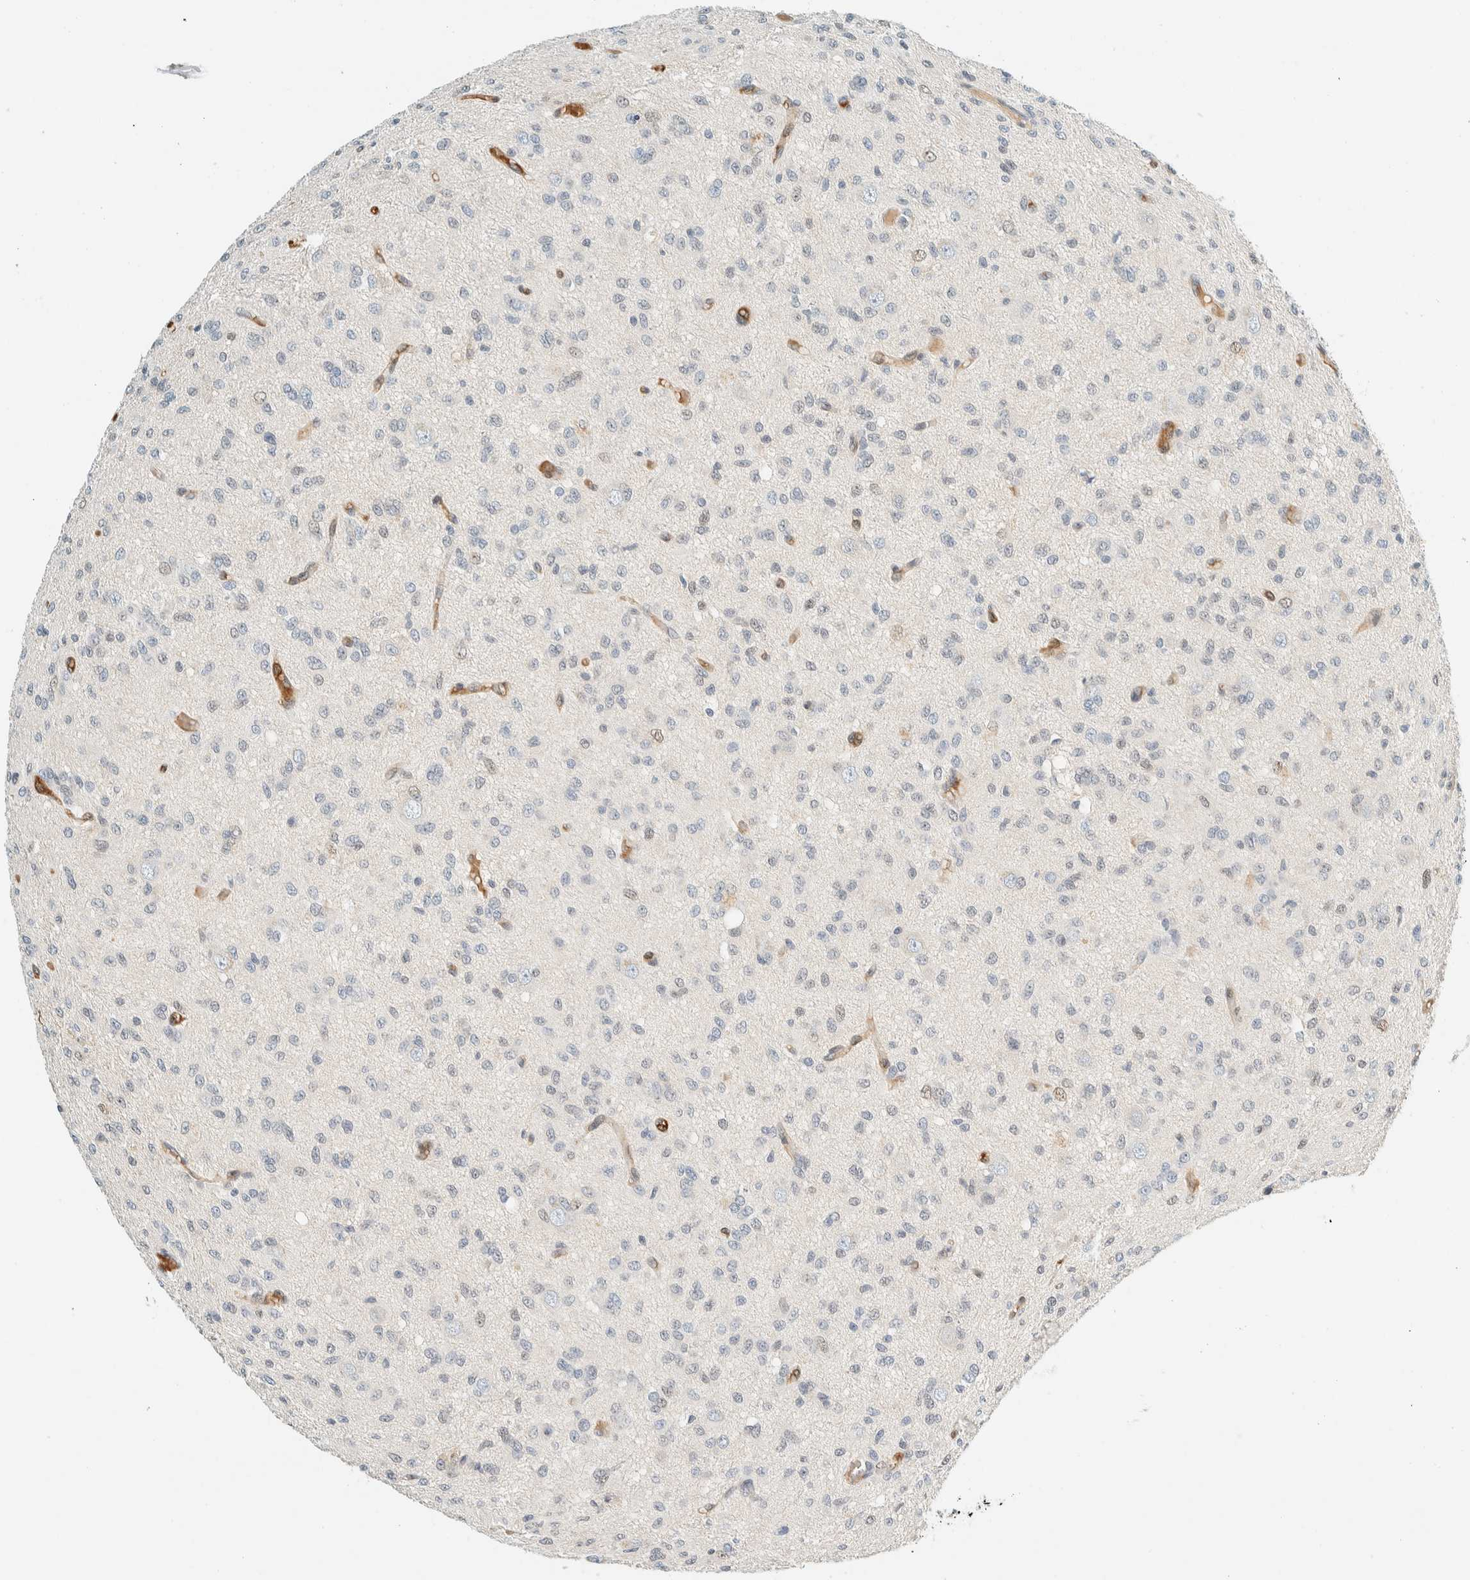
{"staining": {"intensity": "negative", "quantity": "none", "location": "none"}, "tissue": "glioma", "cell_type": "Tumor cells", "image_type": "cancer", "snomed": [{"axis": "morphology", "description": "Glioma, malignant, High grade"}, {"axis": "topography", "description": "Brain"}], "caption": "Immunohistochemistry image of human malignant glioma (high-grade) stained for a protein (brown), which exhibits no staining in tumor cells.", "gene": "TSTD2", "patient": {"sex": "female", "age": 59}}